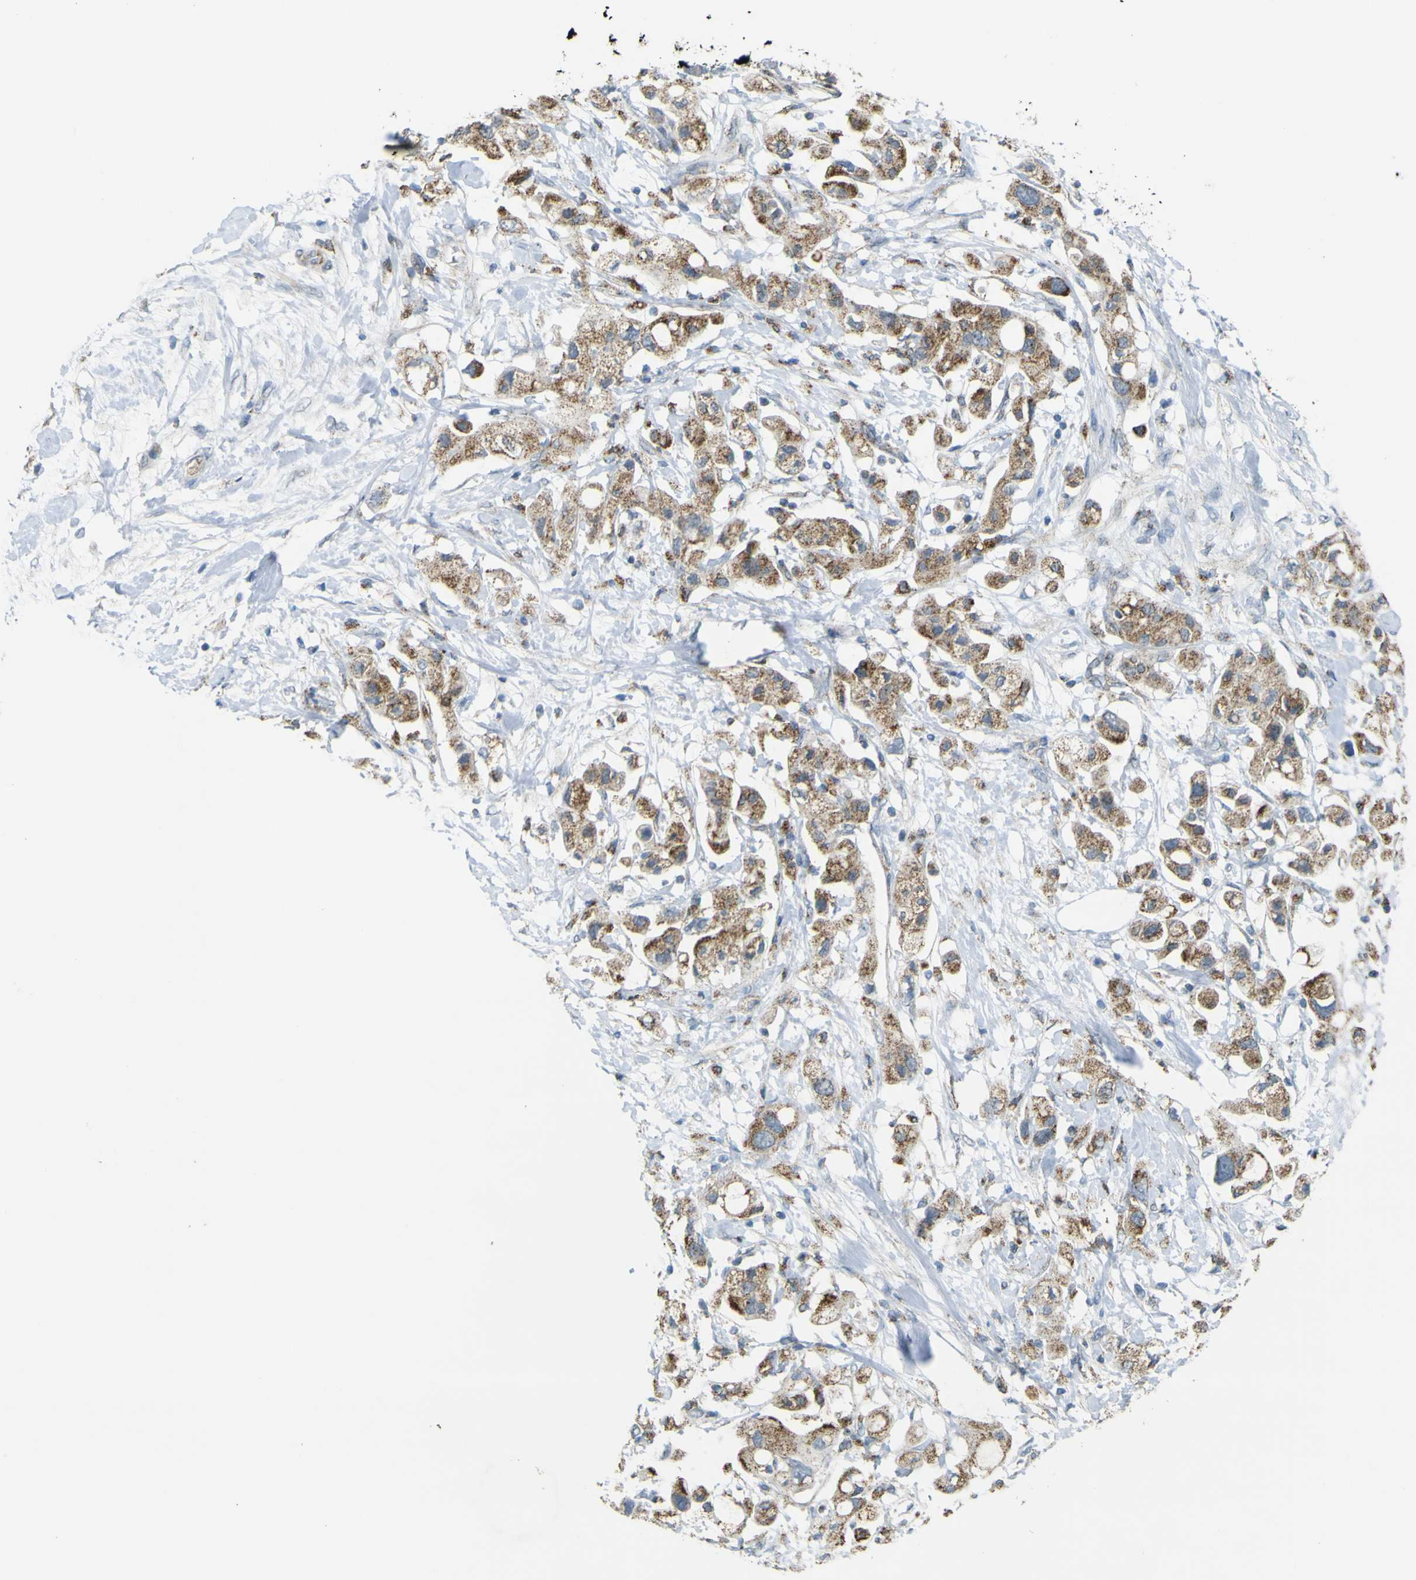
{"staining": {"intensity": "moderate", "quantity": ">75%", "location": "cytoplasmic/membranous"}, "tissue": "pancreatic cancer", "cell_type": "Tumor cells", "image_type": "cancer", "snomed": [{"axis": "morphology", "description": "Adenocarcinoma, NOS"}, {"axis": "topography", "description": "Pancreas"}], "caption": "There is medium levels of moderate cytoplasmic/membranous positivity in tumor cells of pancreatic cancer, as demonstrated by immunohistochemical staining (brown color).", "gene": "ACBD5", "patient": {"sex": "female", "age": 56}}